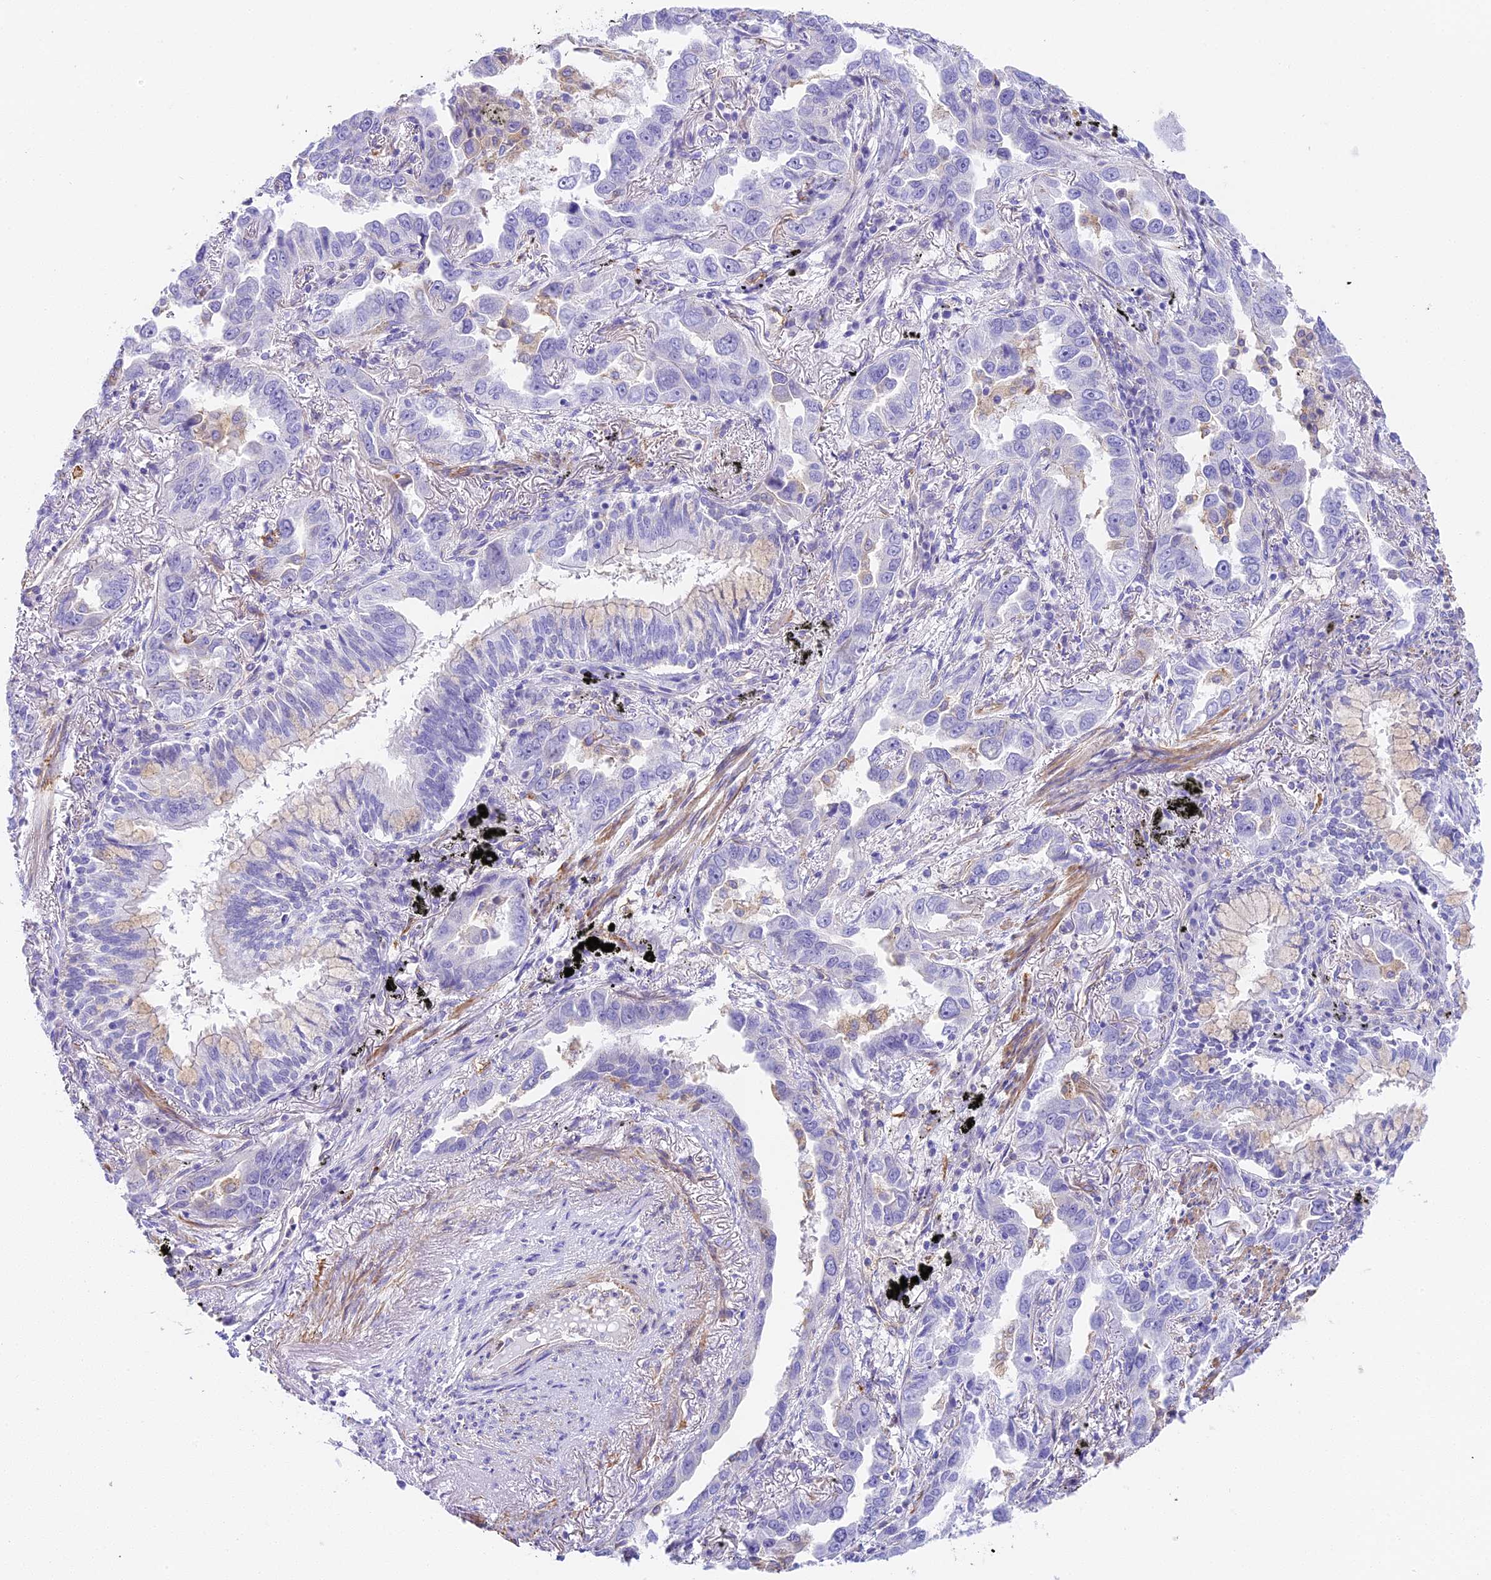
{"staining": {"intensity": "negative", "quantity": "none", "location": "none"}, "tissue": "lung cancer", "cell_type": "Tumor cells", "image_type": "cancer", "snomed": [{"axis": "morphology", "description": "Adenocarcinoma, NOS"}, {"axis": "topography", "description": "Lung"}], "caption": "IHC of lung adenocarcinoma displays no staining in tumor cells.", "gene": "HOMER3", "patient": {"sex": "male", "age": 67}}